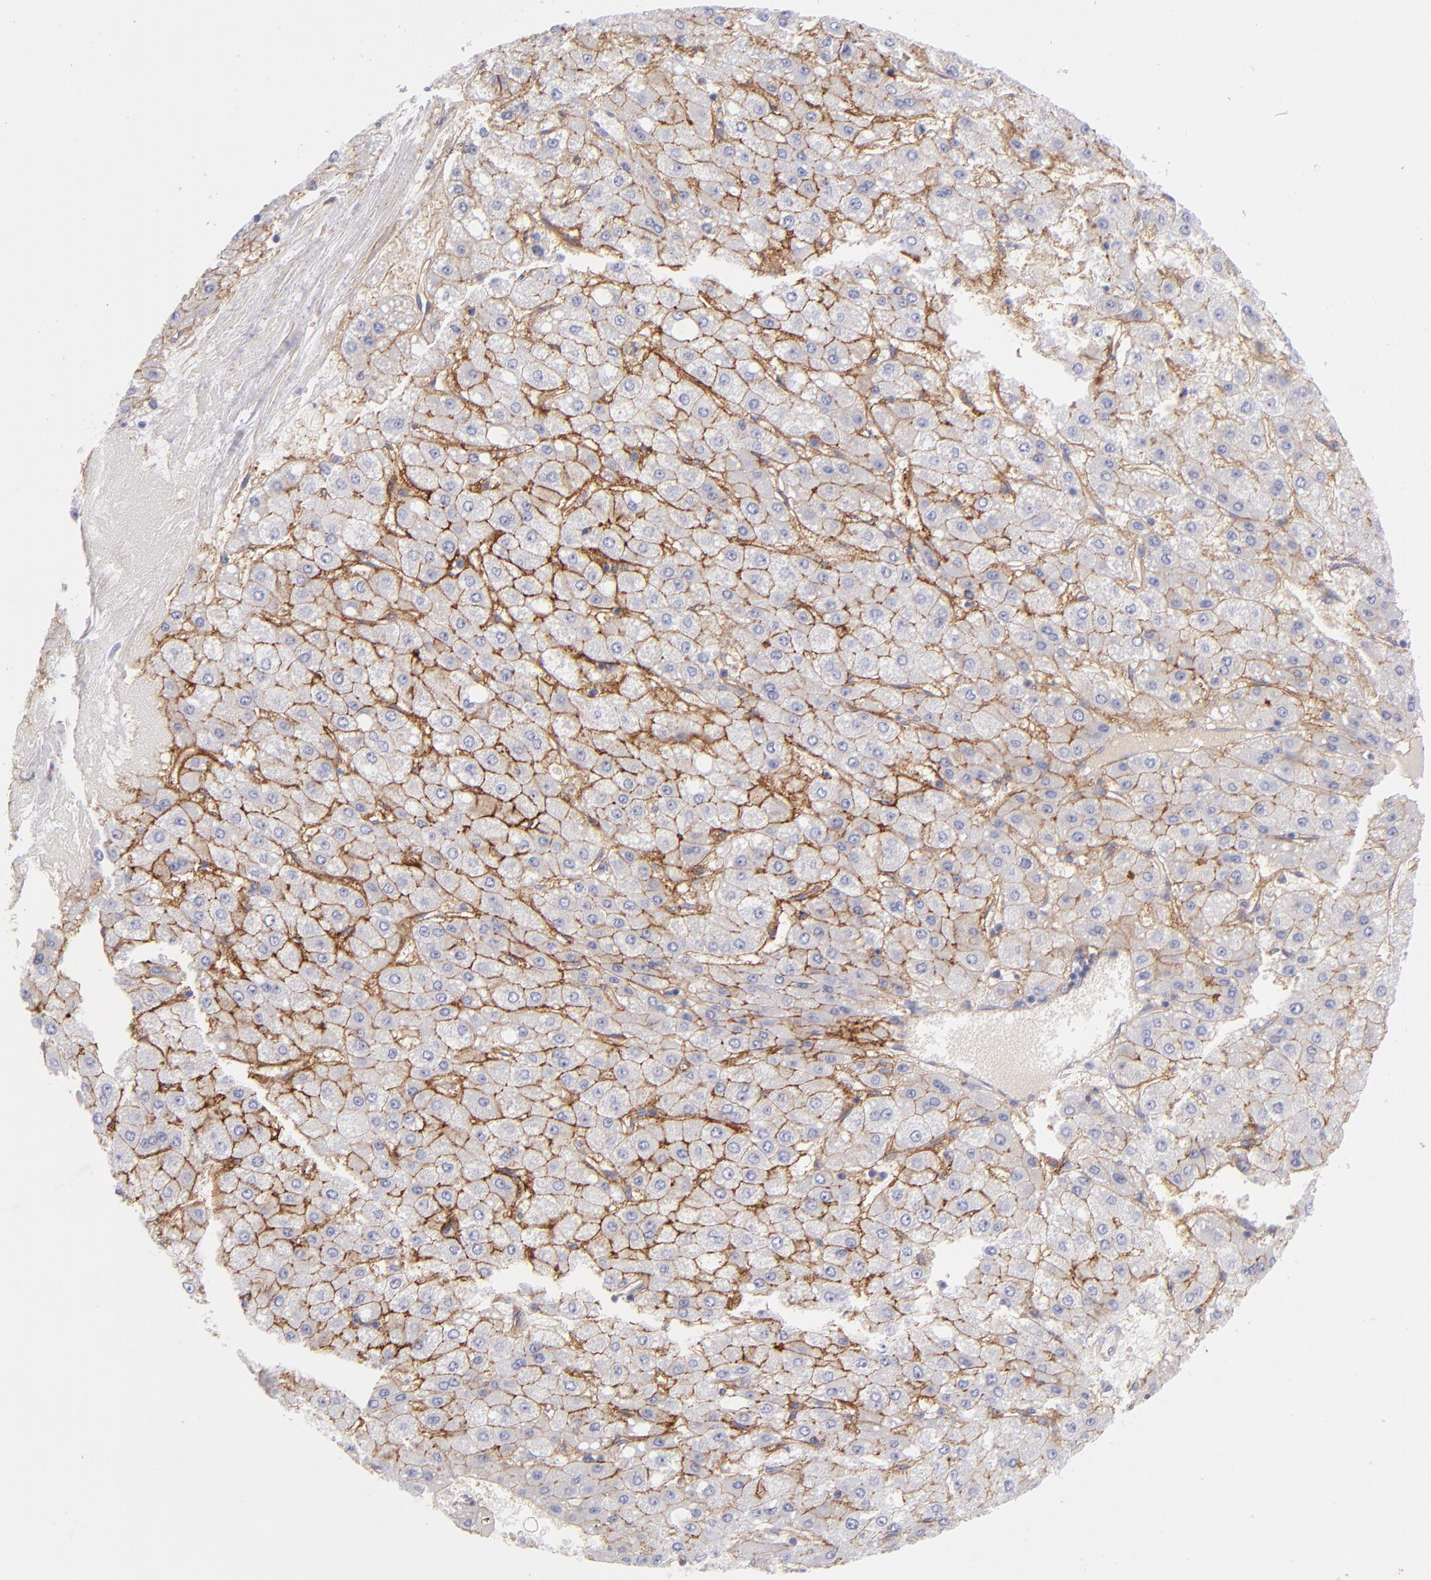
{"staining": {"intensity": "moderate", "quantity": ">75%", "location": "cytoplasmic/membranous"}, "tissue": "liver cancer", "cell_type": "Tumor cells", "image_type": "cancer", "snomed": [{"axis": "morphology", "description": "Carcinoma, Hepatocellular, NOS"}, {"axis": "topography", "description": "Liver"}], "caption": "An image of hepatocellular carcinoma (liver) stained for a protein demonstrates moderate cytoplasmic/membranous brown staining in tumor cells.", "gene": "CD81", "patient": {"sex": "female", "age": 52}}